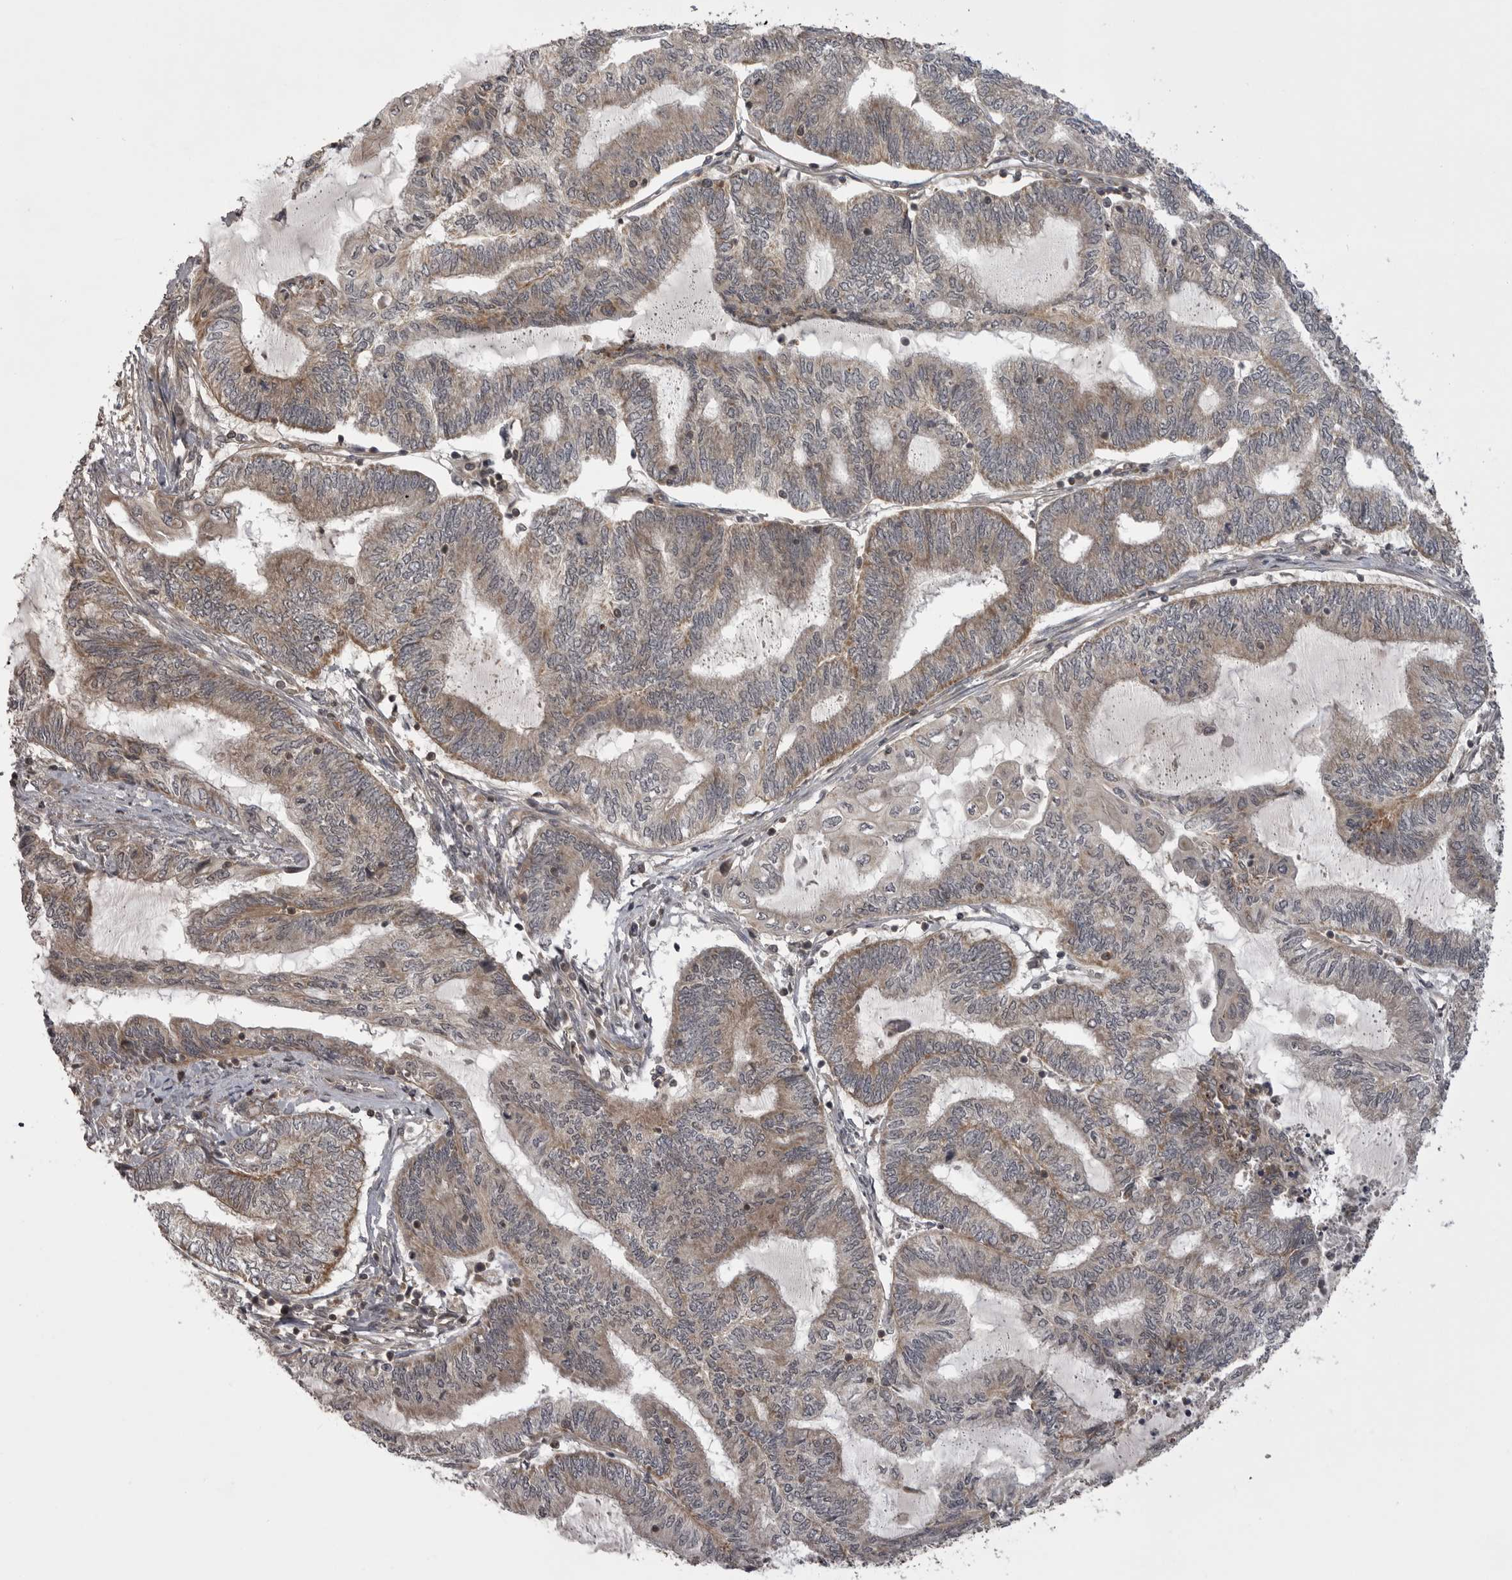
{"staining": {"intensity": "moderate", "quantity": "25%-75%", "location": "cytoplasmic/membranous"}, "tissue": "endometrial cancer", "cell_type": "Tumor cells", "image_type": "cancer", "snomed": [{"axis": "morphology", "description": "Adenocarcinoma, NOS"}, {"axis": "topography", "description": "Uterus"}, {"axis": "topography", "description": "Endometrium"}], "caption": "The image exhibits immunohistochemical staining of endometrial adenocarcinoma. There is moderate cytoplasmic/membranous expression is appreciated in about 25%-75% of tumor cells.", "gene": "STK24", "patient": {"sex": "female", "age": 70}}